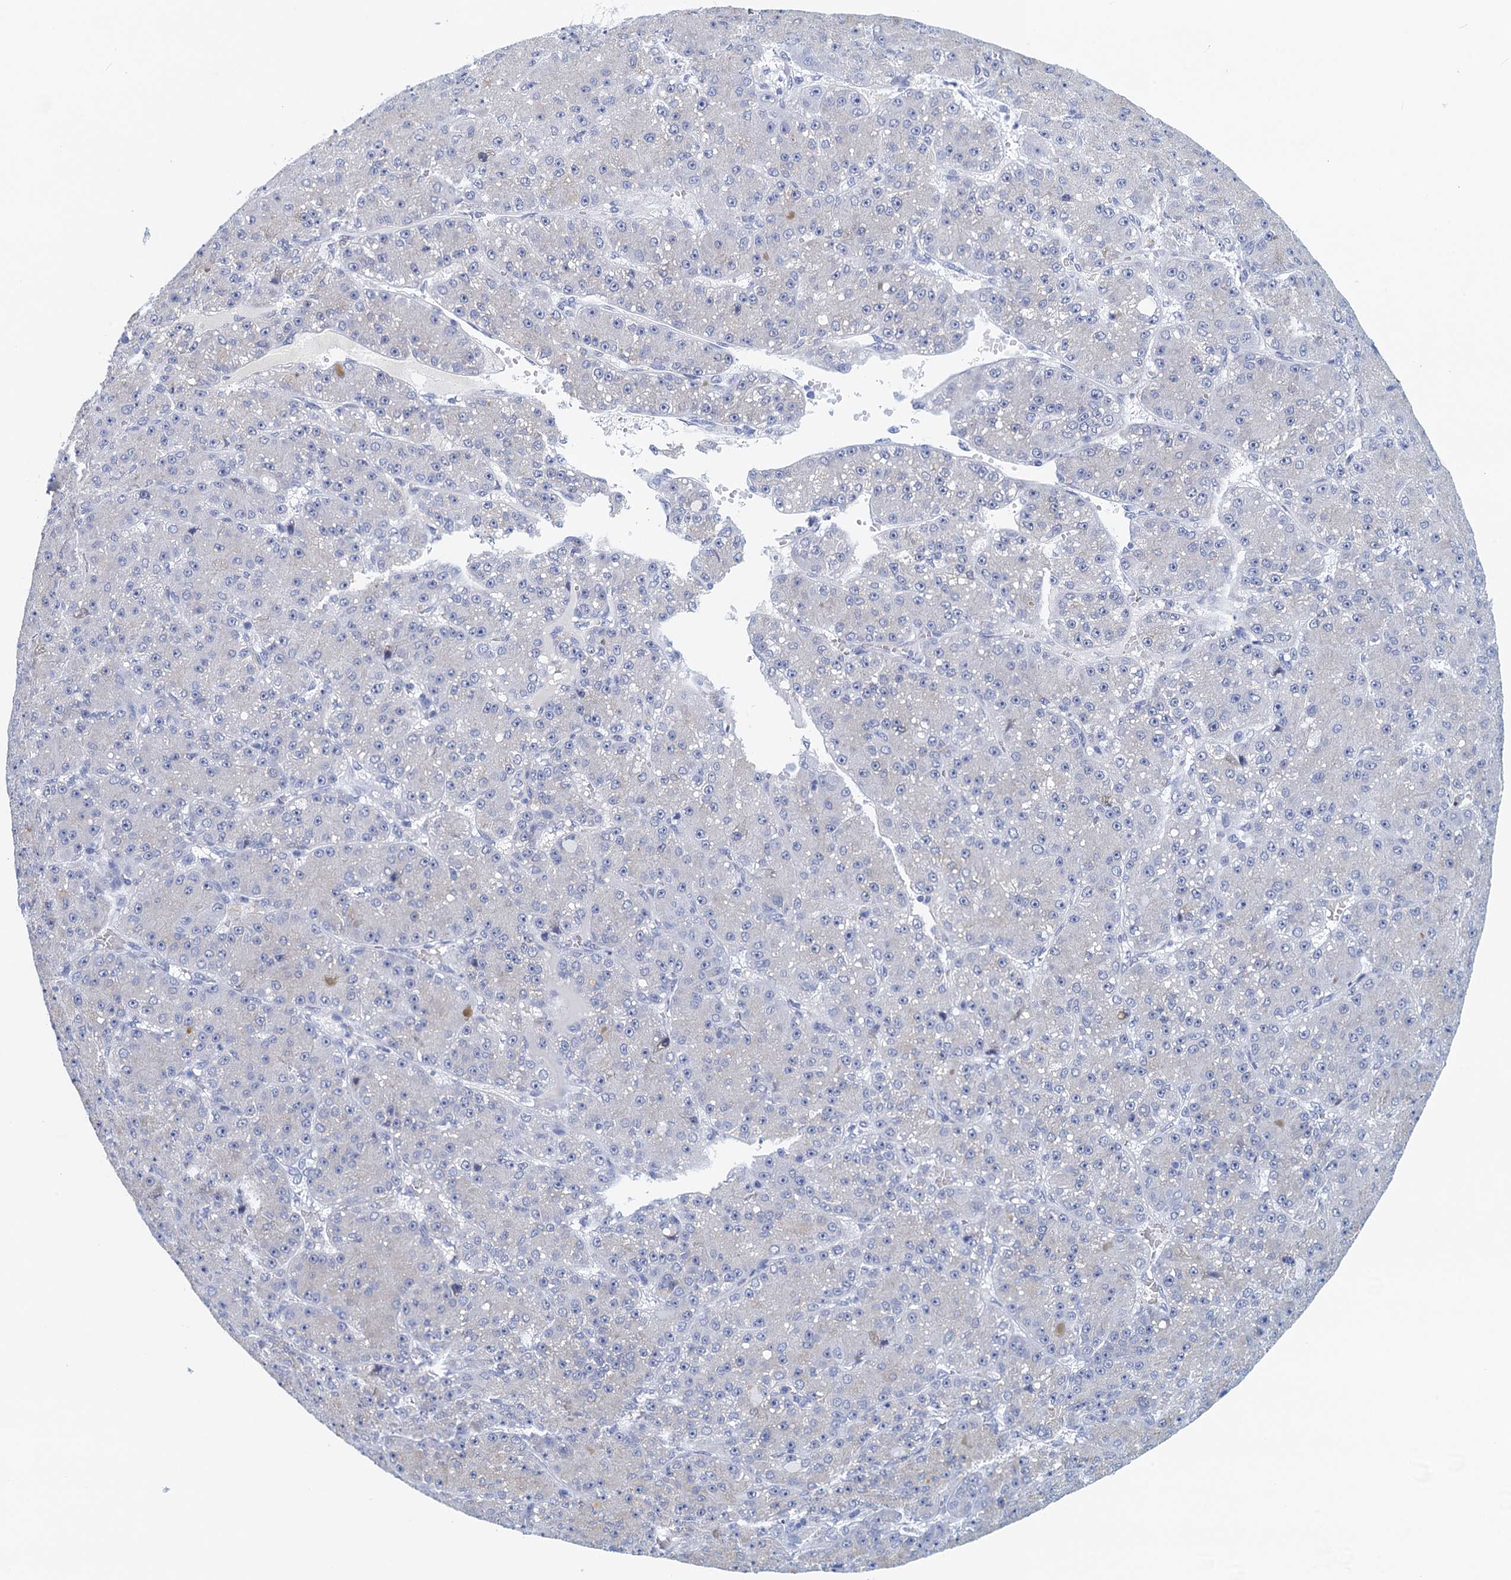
{"staining": {"intensity": "negative", "quantity": "none", "location": "none"}, "tissue": "liver cancer", "cell_type": "Tumor cells", "image_type": "cancer", "snomed": [{"axis": "morphology", "description": "Carcinoma, Hepatocellular, NOS"}, {"axis": "topography", "description": "Liver"}], "caption": "Tumor cells show no significant protein positivity in liver hepatocellular carcinoma.", "gene": "CYP51A1", "patient": {"sex": "male", "age": 67}}